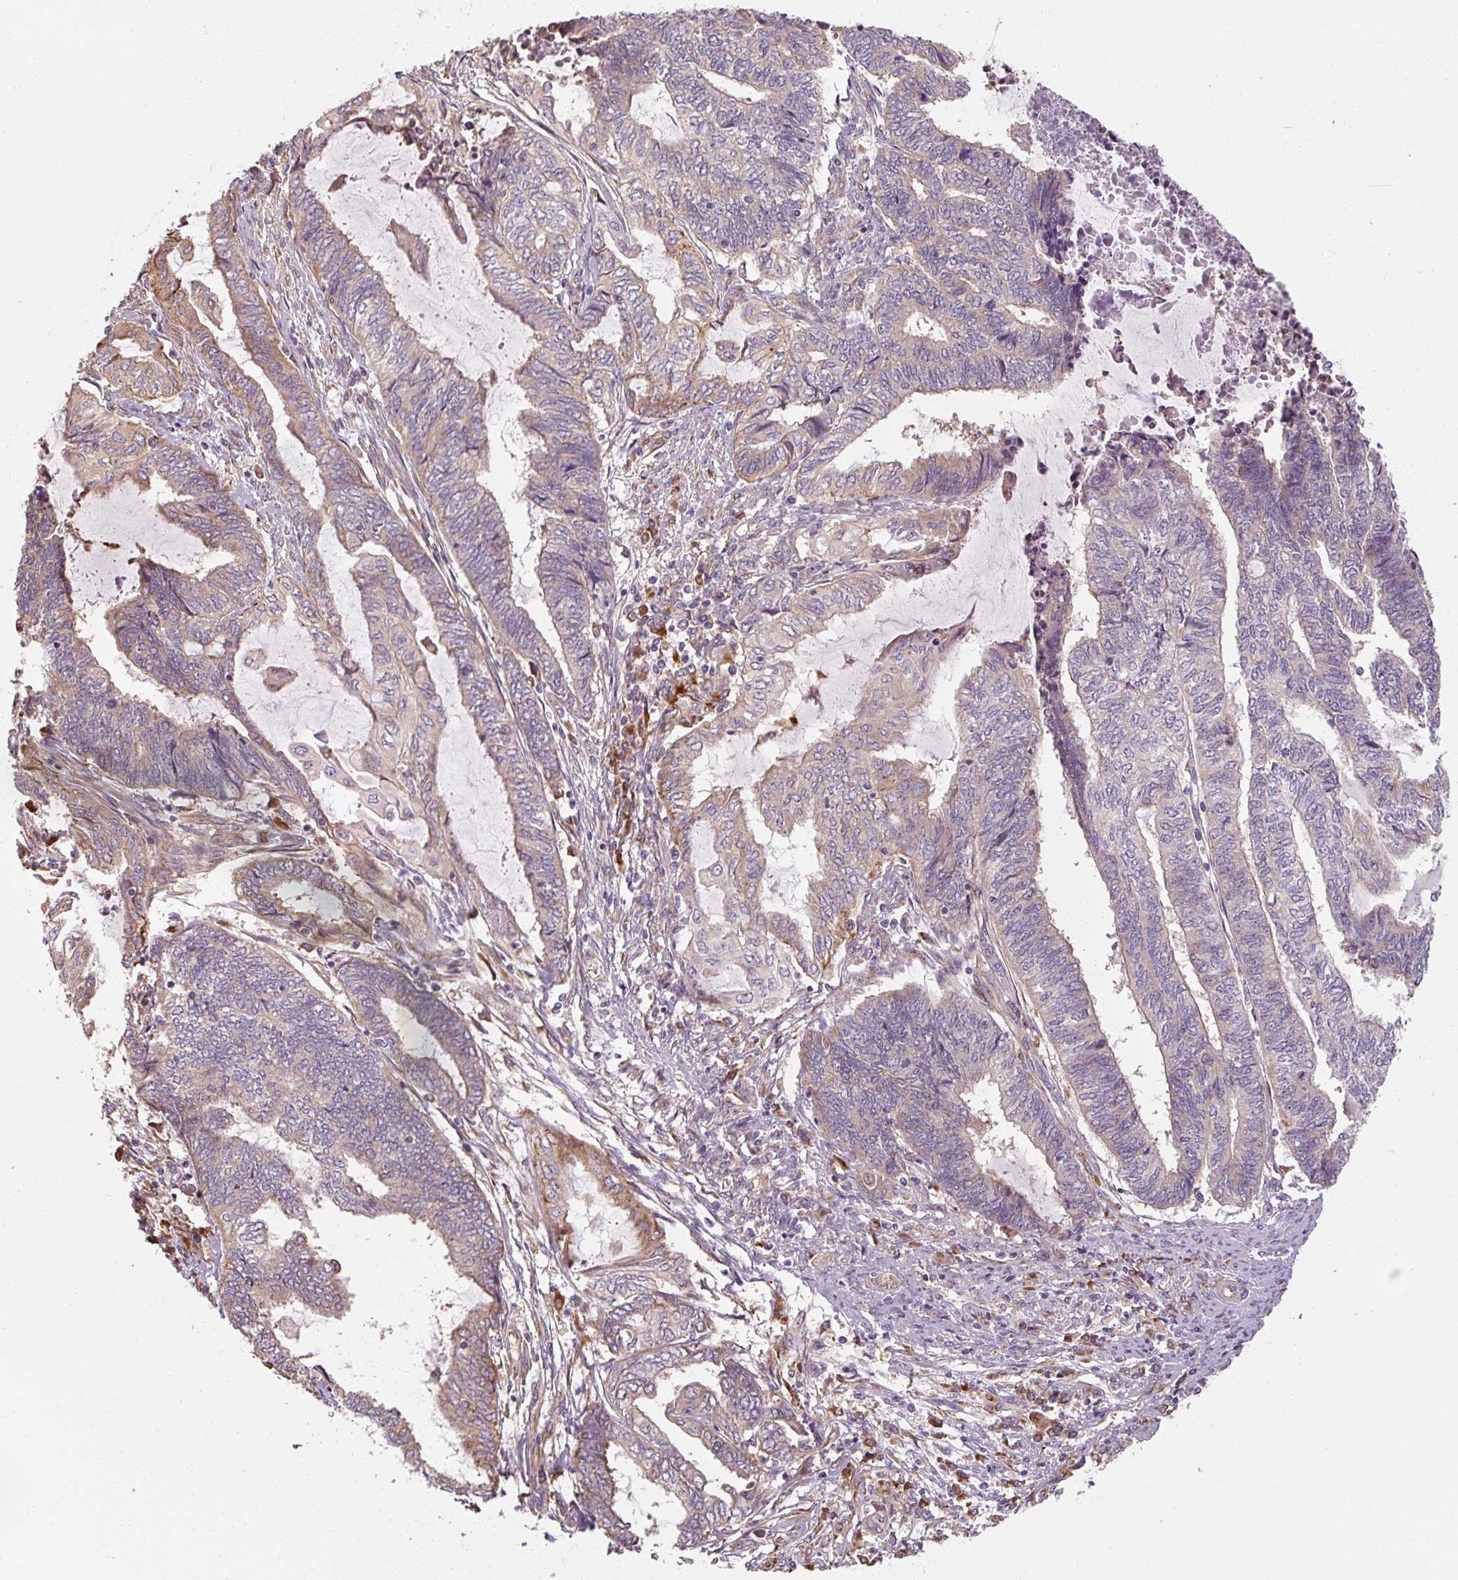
{"staining": {"intensity": "weak", "quantity": "25%-75%", "location": "cytoplasmic/membranous"}, "tissue": "endometrial cancer", "cell_type": "Tumor cells", "image_type": "cancer", "snomed": [{"axis": "morphology", "description": "Adenocarcinoma, NOS"}, {"axis": "topography", "description": "Uterus"}, {"axis": "topography", "description": "Endometrium"}], "caption": "An image of endometrial cancer stained for a protein exhibits weak cytoplasmic/membranous brown staining in tumor cells.", "gene": "TBC1D4", "patient": {"sex": "female", "age": 70}}